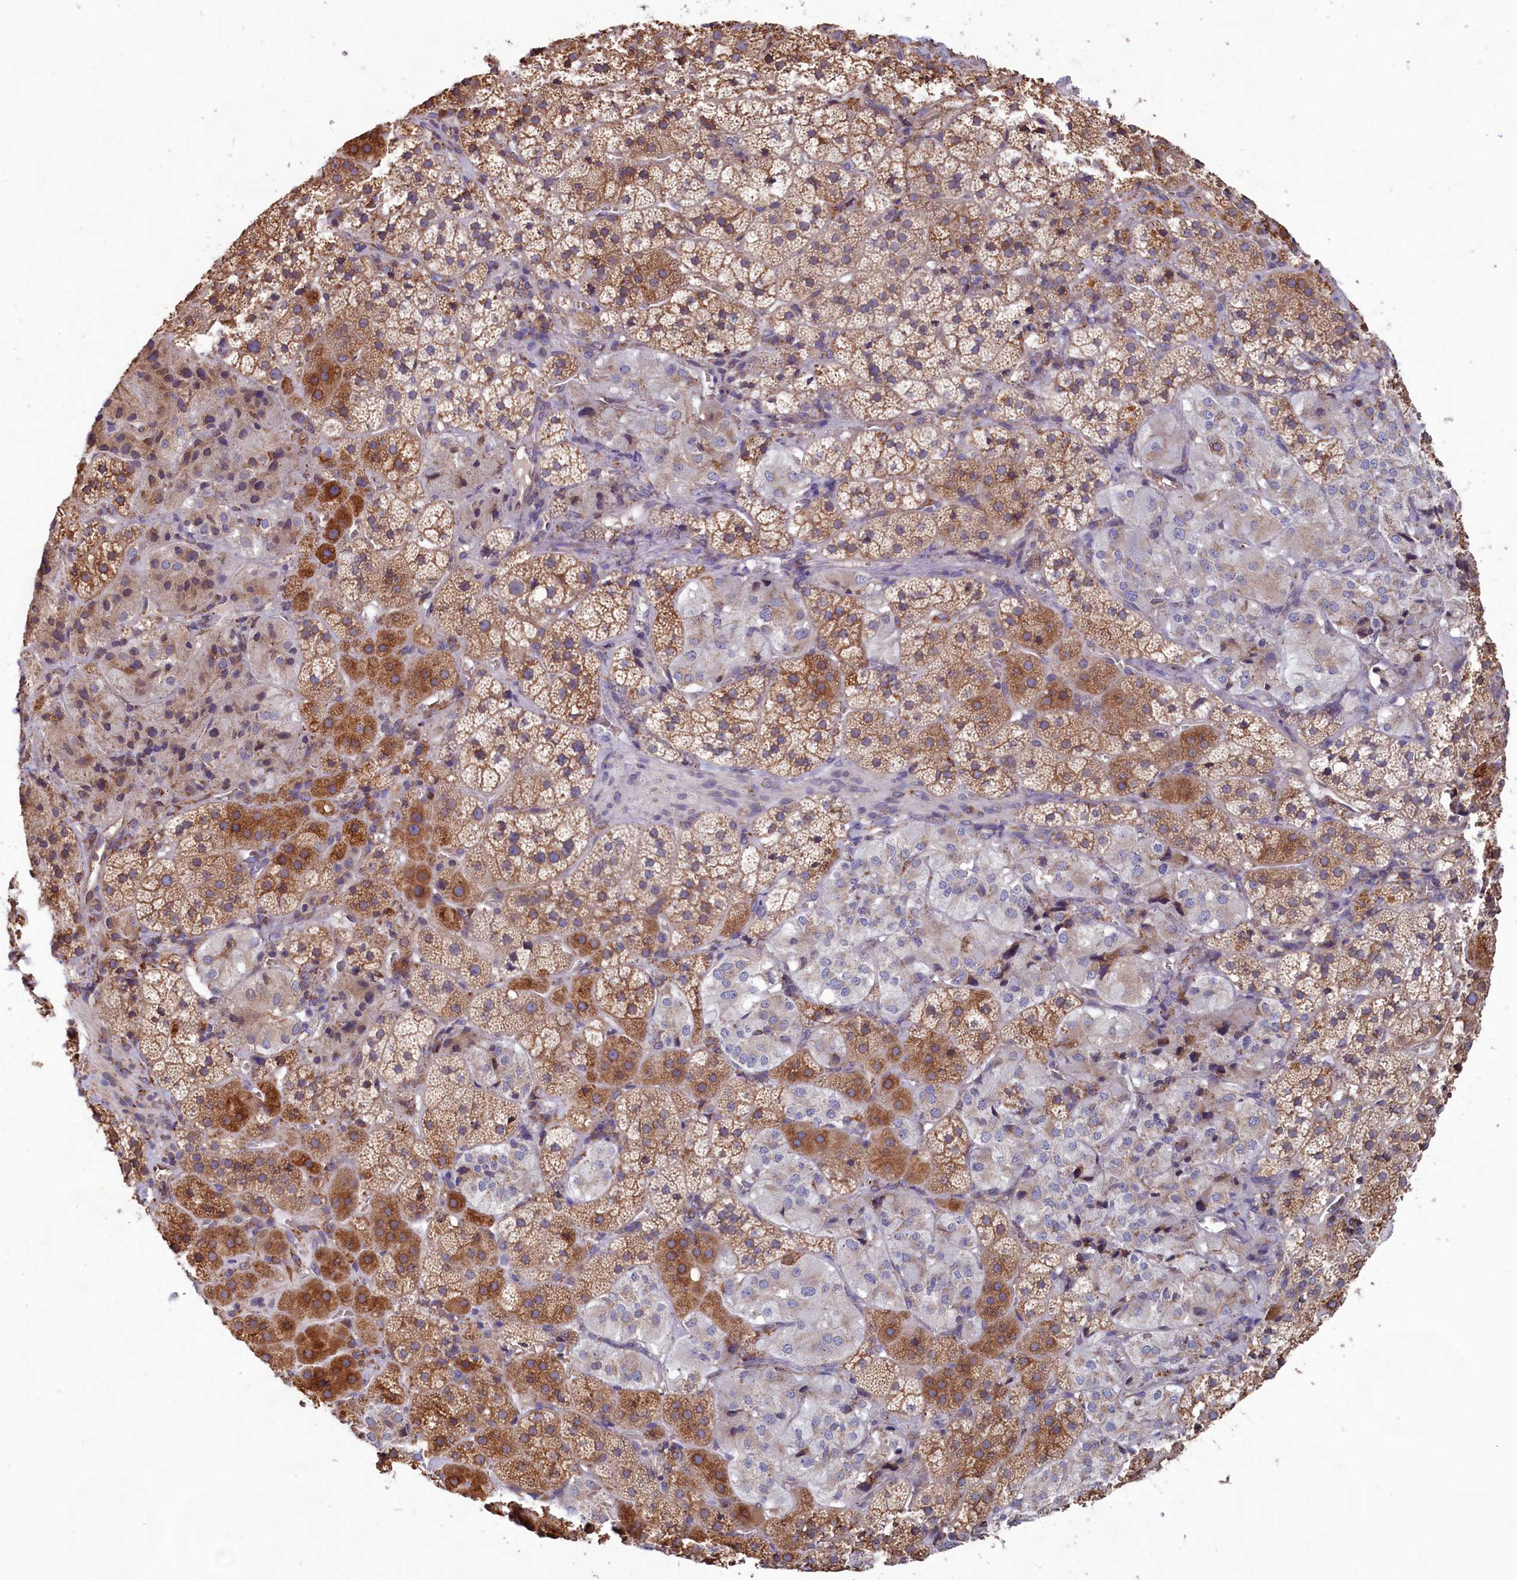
{"staining": {"intensity": "moderate", "quantity": ">75%", "location": "cytoplasmic/membranous"}, "tissue": "adrenal gland", "cell_type": "Glandular cells", "image_type": "normal", "snomed": [{"axis": "morphology", "description": "Normal tissue, NOS"}, {"axis": "topography", "description": "Adrenal gland"}], "caption": "Brown immunohistochemical staining in benign human adrenal gland displays moderate cytoplasmic/membranous staining in approximately >75% of glandular cells.", "gene": "TBC1D19", "patient": {"sex": "female", "age": 44}}